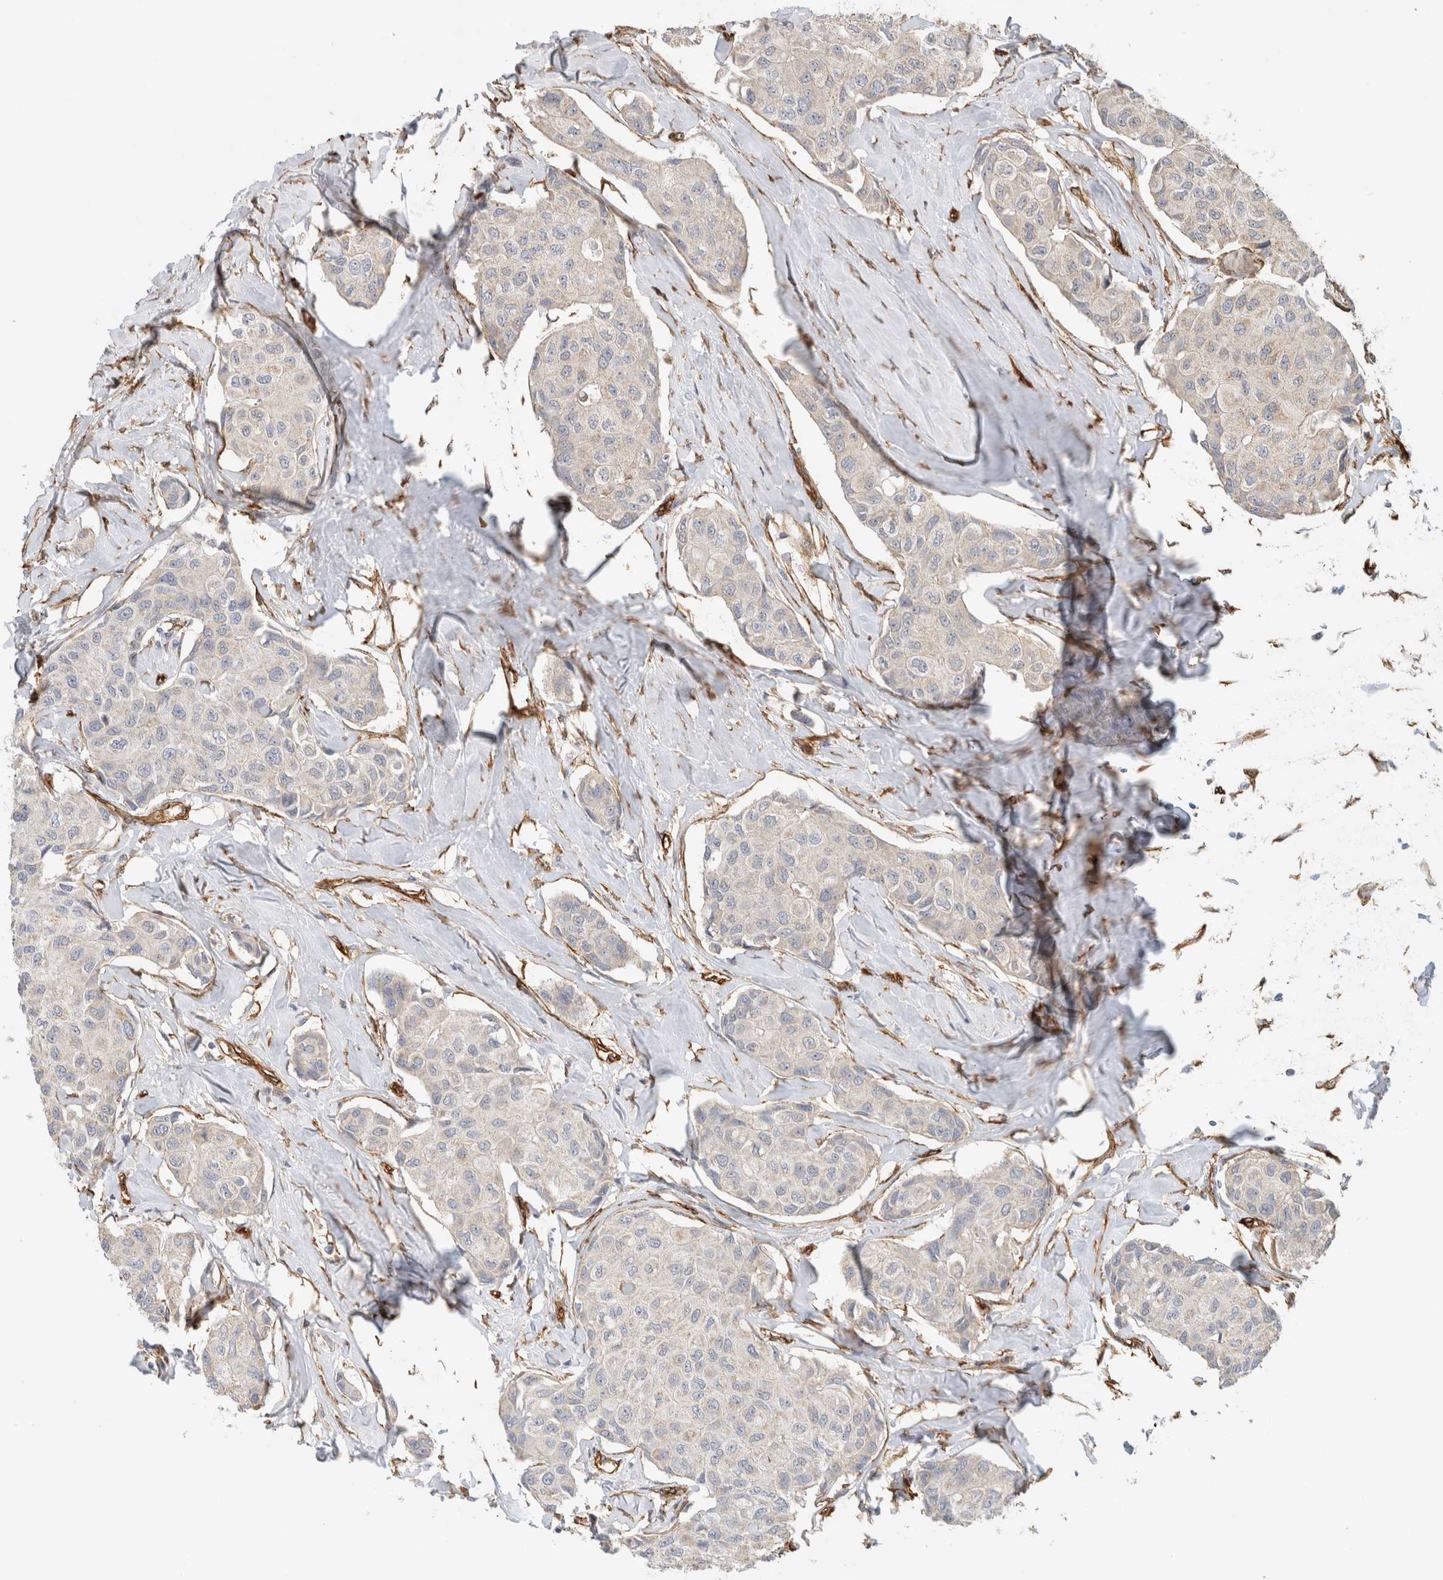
{"staining": {"intensity": "negative", "quantity": "none", "location": "none"}, "tissue": "breast cancer", "cell_type": "Tumor cells", "image_type": "cancer", "snomed": [{"axis": "morphology", "description": "Duct carcinoma"}, {"axis": "topography", "description": "Breast"}], "caption": "Immunohistochemistry (IHC) image of human breast cancer stained for a protein (brown), which shows no expression in tumor cells. (Immunohistochemistry, brightfield microscopy, high magnification).", "gene": "JMJD4", "patient": {"sex": "female", "age": 80}}